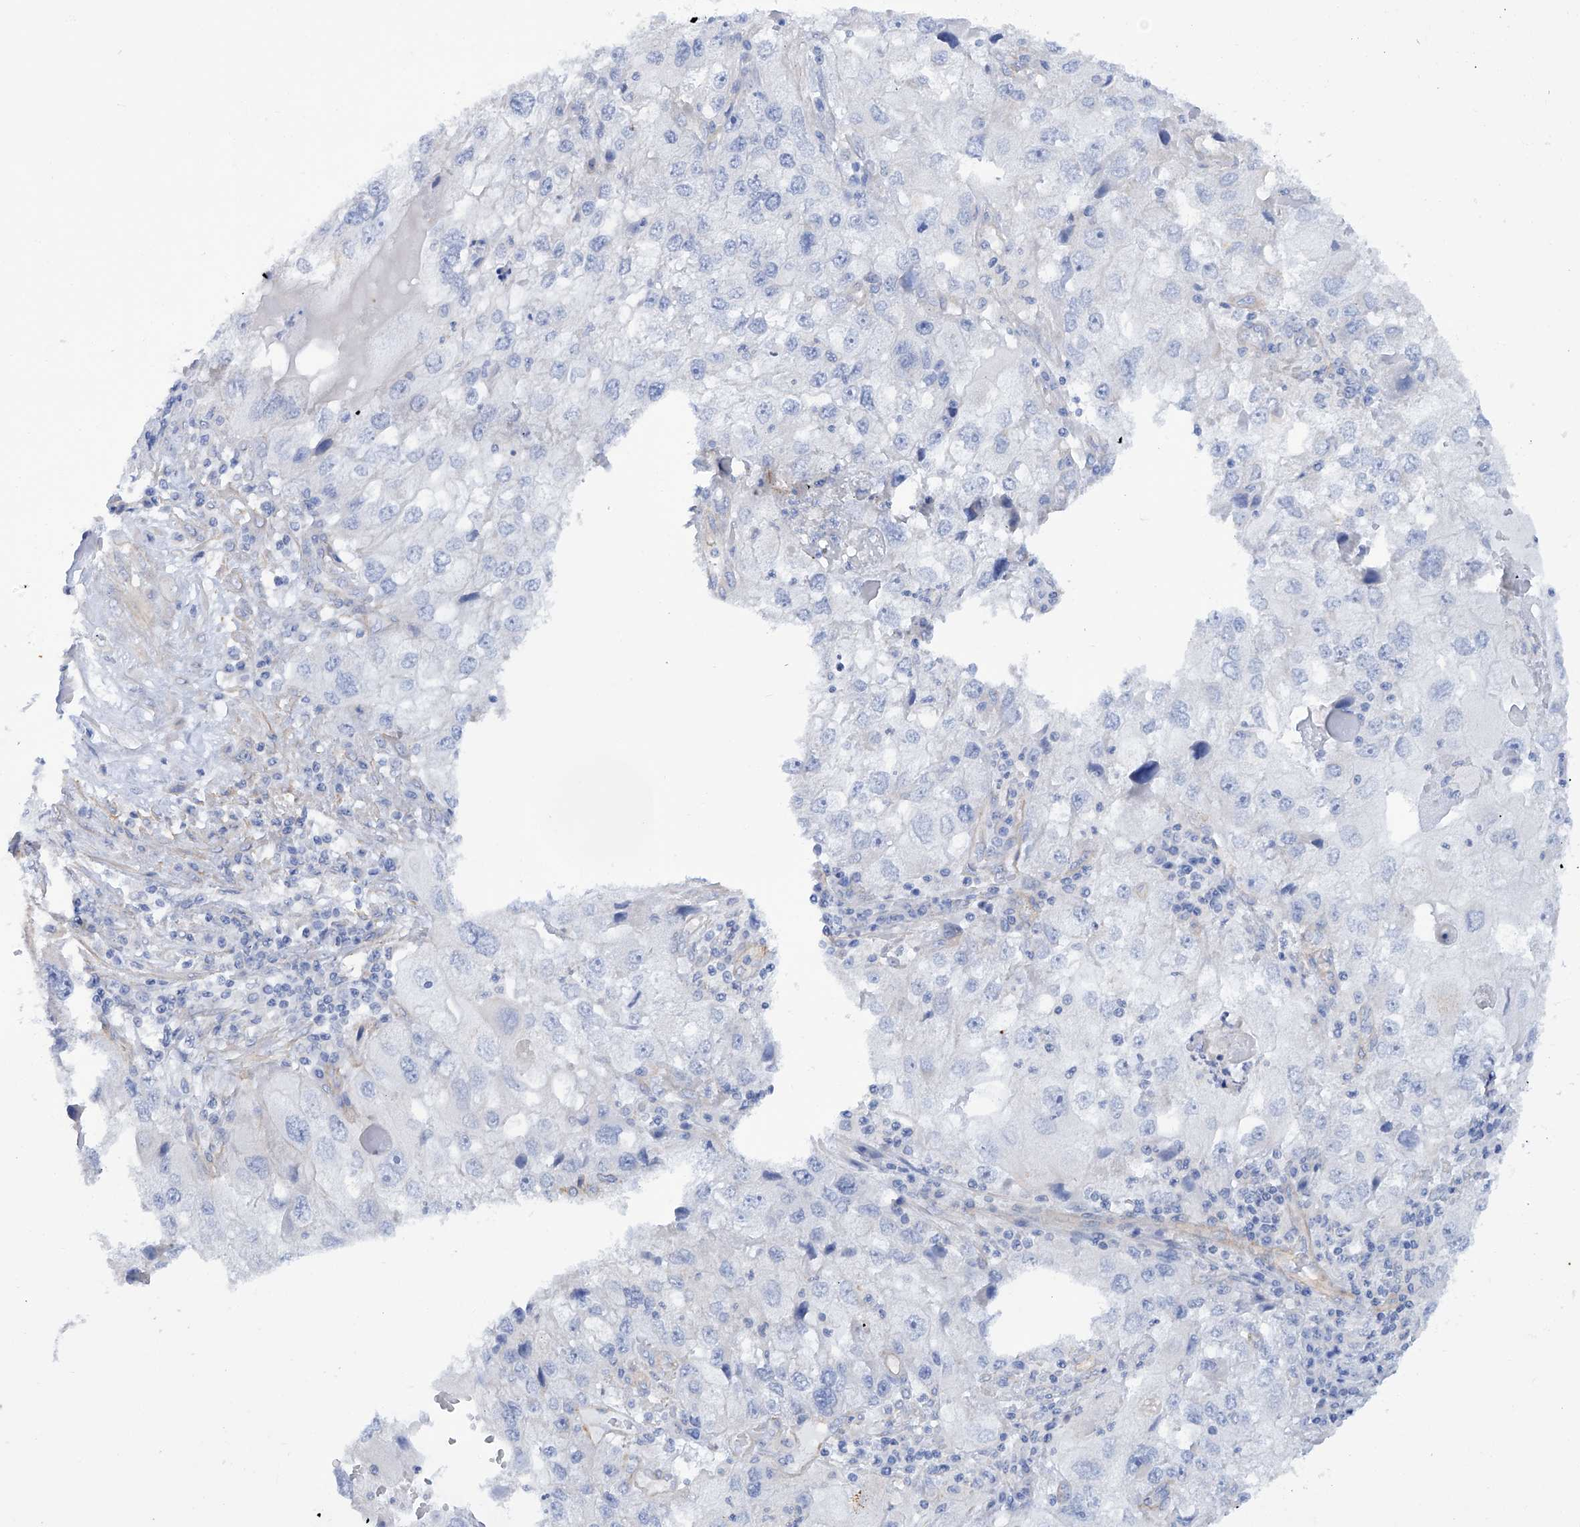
{"staining": {"intensity": "negative", "quantity": "none", "location": "none"}, "tissue": "endometrial cancer", "cell_type": "Tumor cells", "image_type": "cancer", "snomed": [{"axis": "morphology", "description": "Adenocarcinoma, NOS"}, {"axis": "topography", "description": "Endometrium"}], "caption": "The immunohistochemistry photomicrograph has no significant positivity in tumor cells of endometrial adenocarcinoma tissue.", "gene": "TMEM209", "patient": {"sex": "female", "age": 49}}